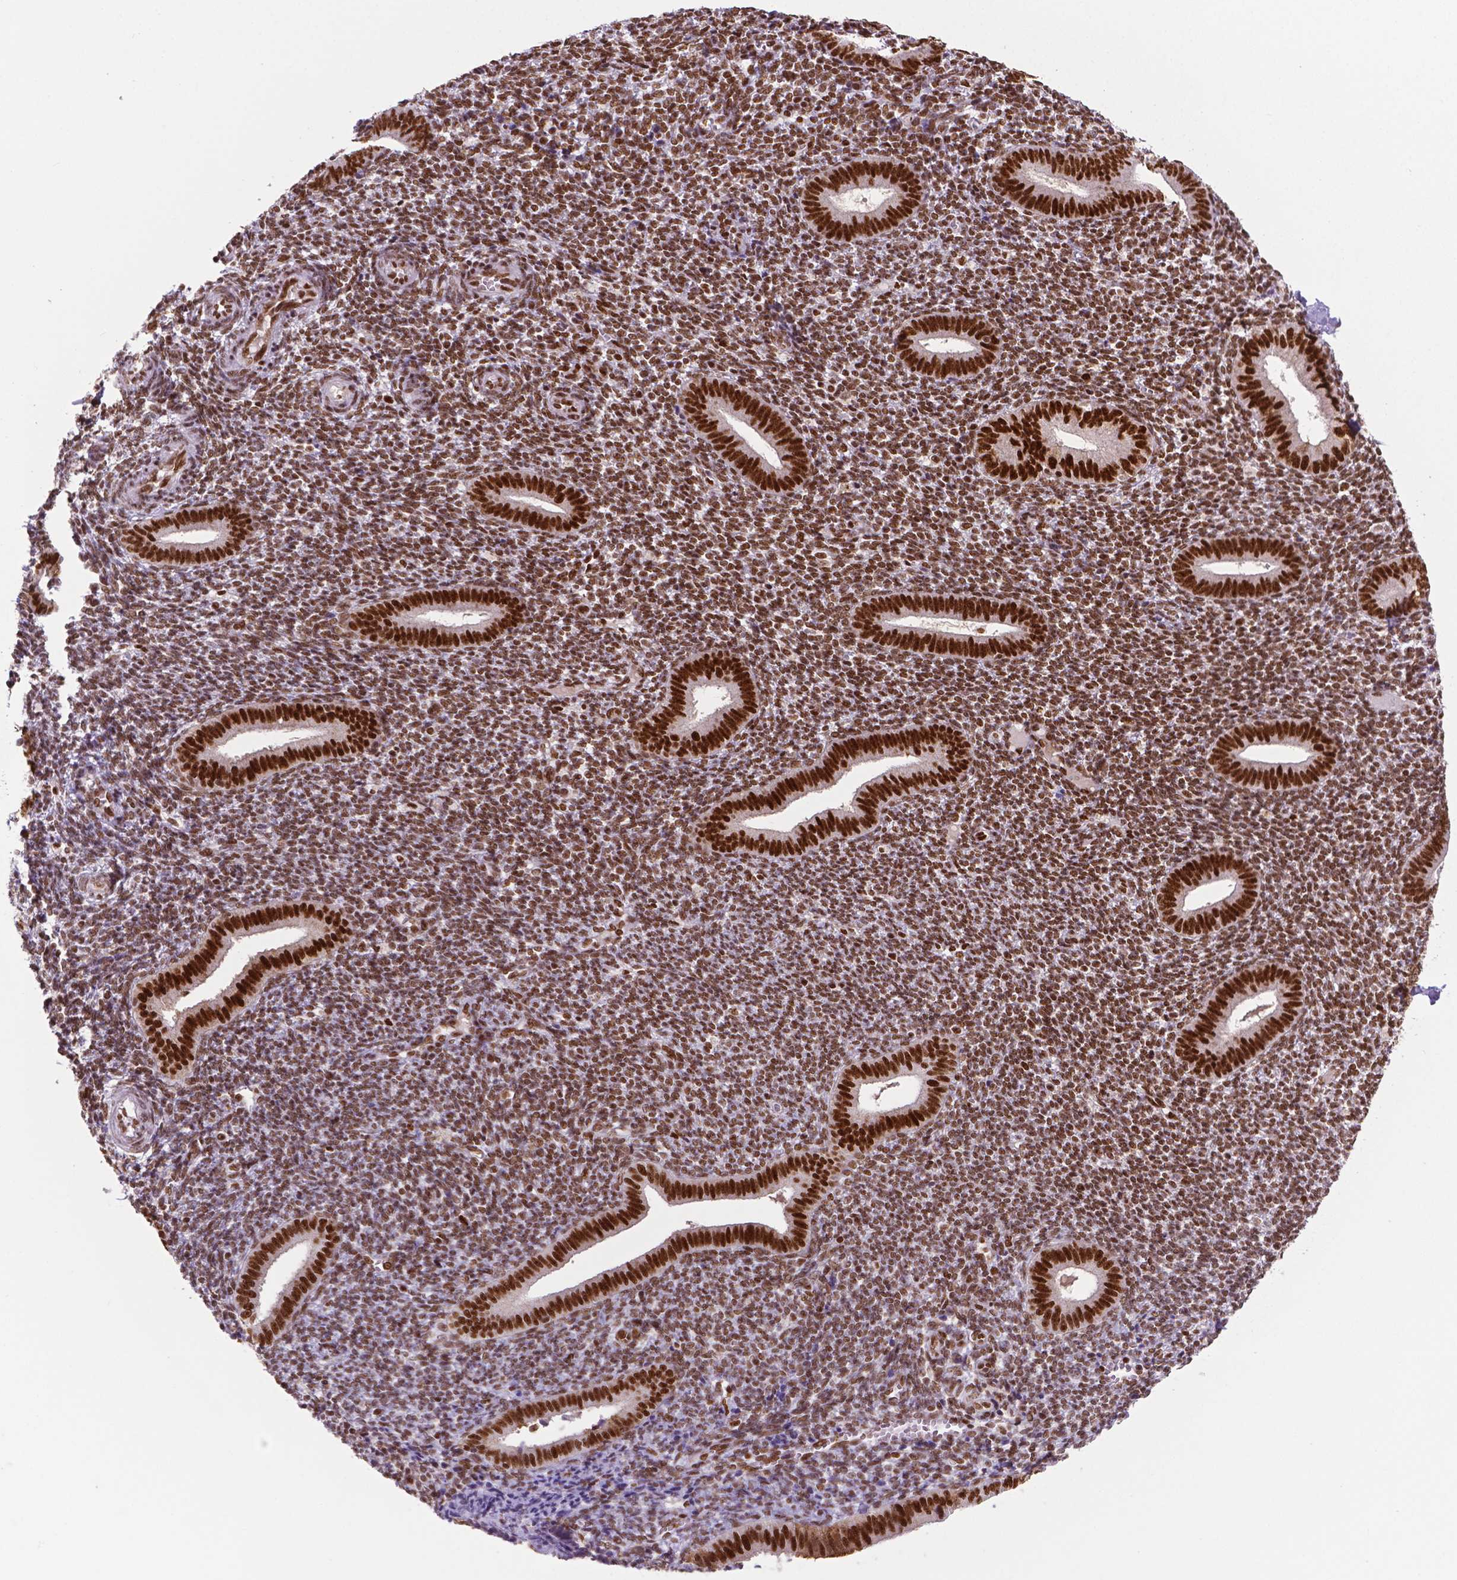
{"staining": {"intensity": "moderate", "quantity": "25%-75%", "location": "nuclear"}, "tissue": "endometrium", "cell_type": "Cells in endometrial stroma", "image_type": "normal", "snomed": [{"axis": "morphology", "description": "Normal tissue, NOS"}, {"axis": "topography", "description": "Endometrium"}], "caption": "Protein analysis of benign endometrium shows moderate nuclear staining in about 25%-75% of cells in endometrial stroma. The staining was performed using DAB, with brown indicating positive protein expression. Nuclei are stained blue with hematoxylin.", "gene": "MLH1", "patient": {"sex": "female", "age": 25}}